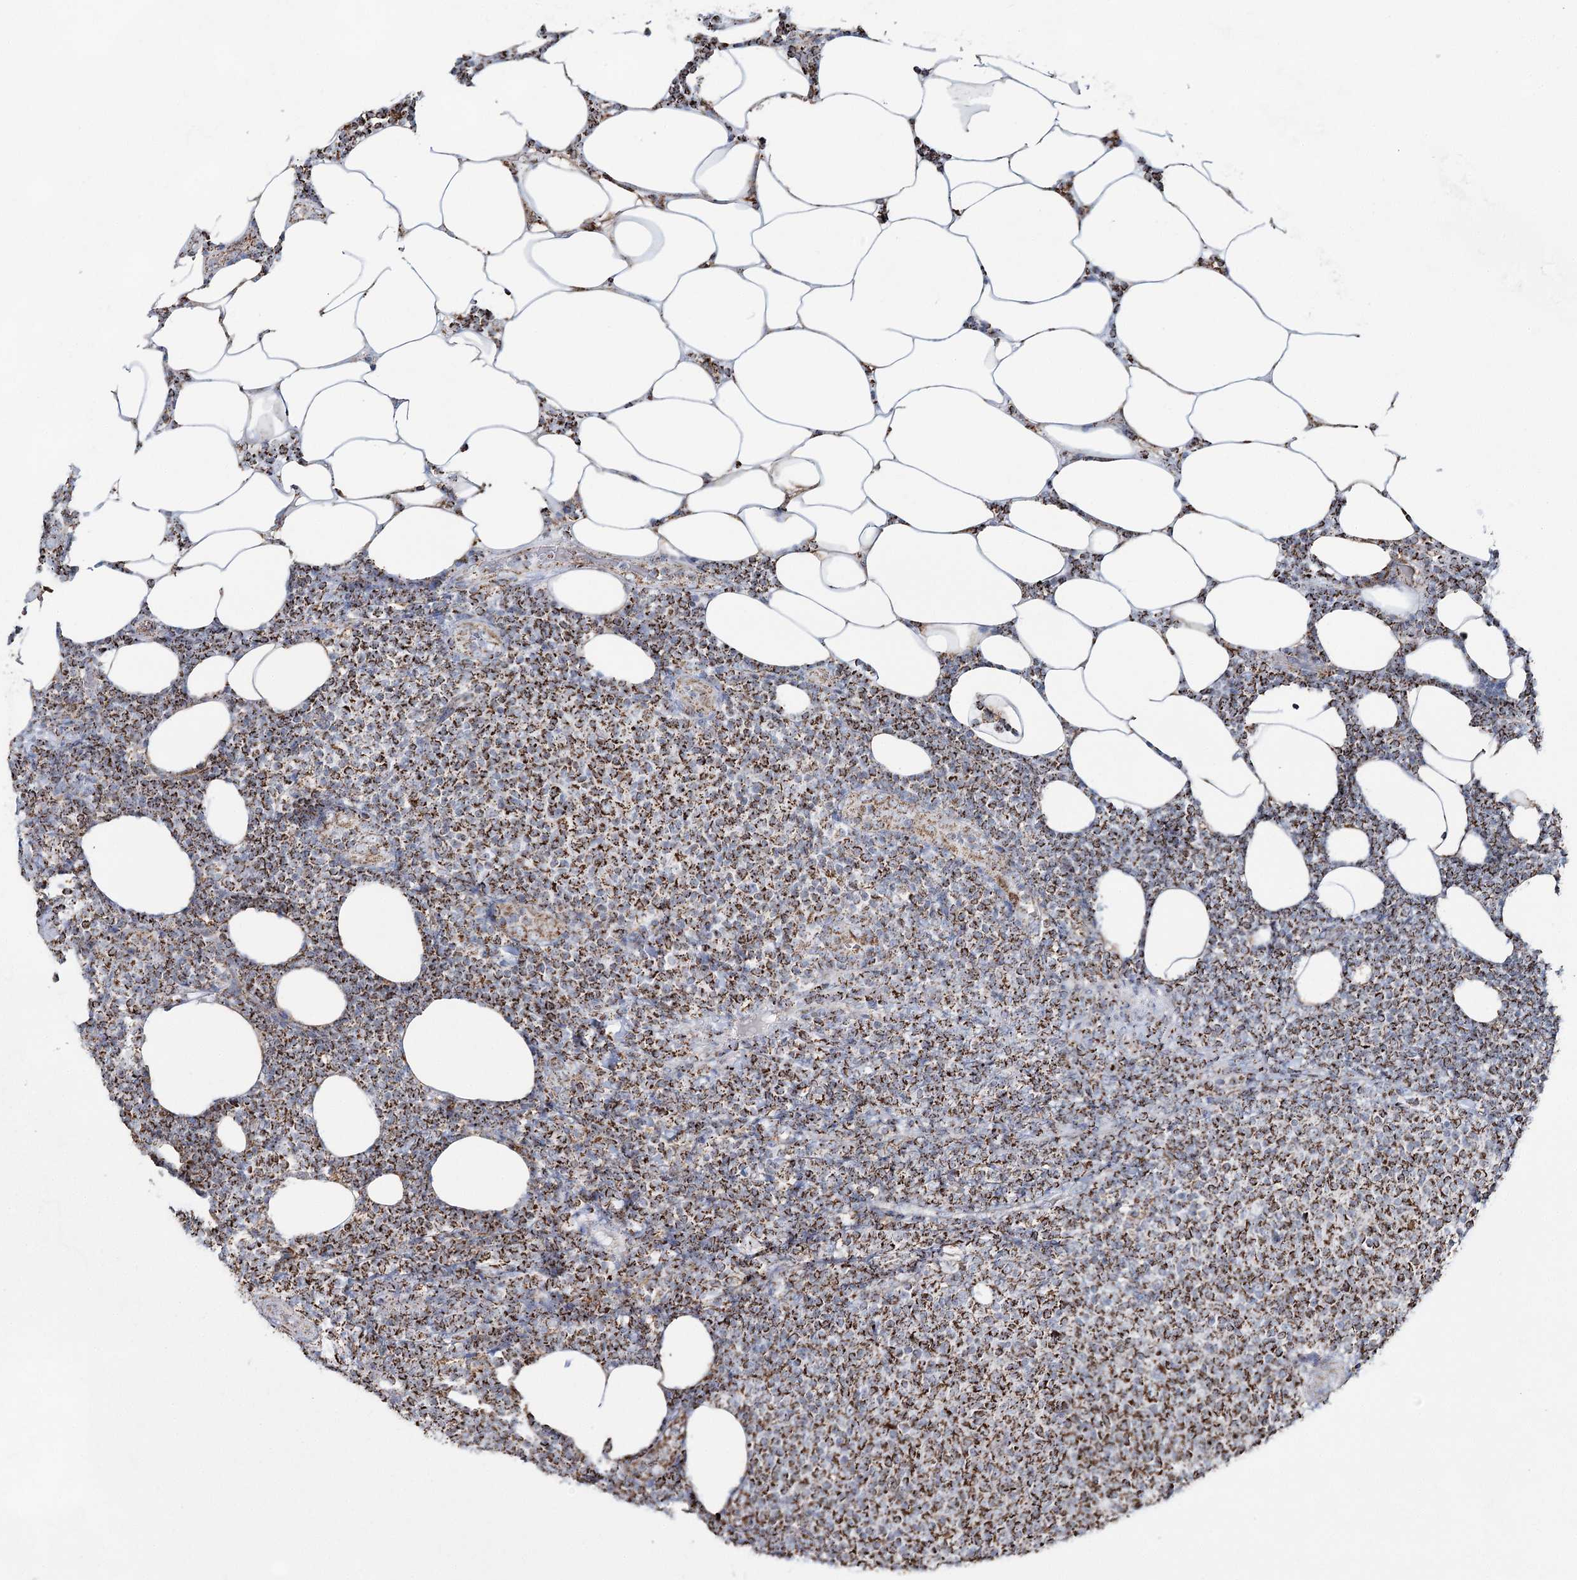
{"staining": {"intensity": "strong", "quantity": ">75%", "location": "cytoplasmic/membranous"}, "tissue": "lymphoma", "cell_type": "Tumor cells", "image_type": "cancer", "snomed": [{"axis": "morphology", "description": "Malignant lymphoma, non-Hodgkin's type, Low grade"}, {"axis": "topography", "description": "Lymph node"}], "caption": "Immunohistochemical staining of human malignant lymphoma, non-Hodgkin's type (low-grade) shows high levels of strong cytoplasmic/membranous protein expression in approximately >75% of tumor cells.", "gene": "CWF19L1", "patient": {"sex": "male", "age": 66}}